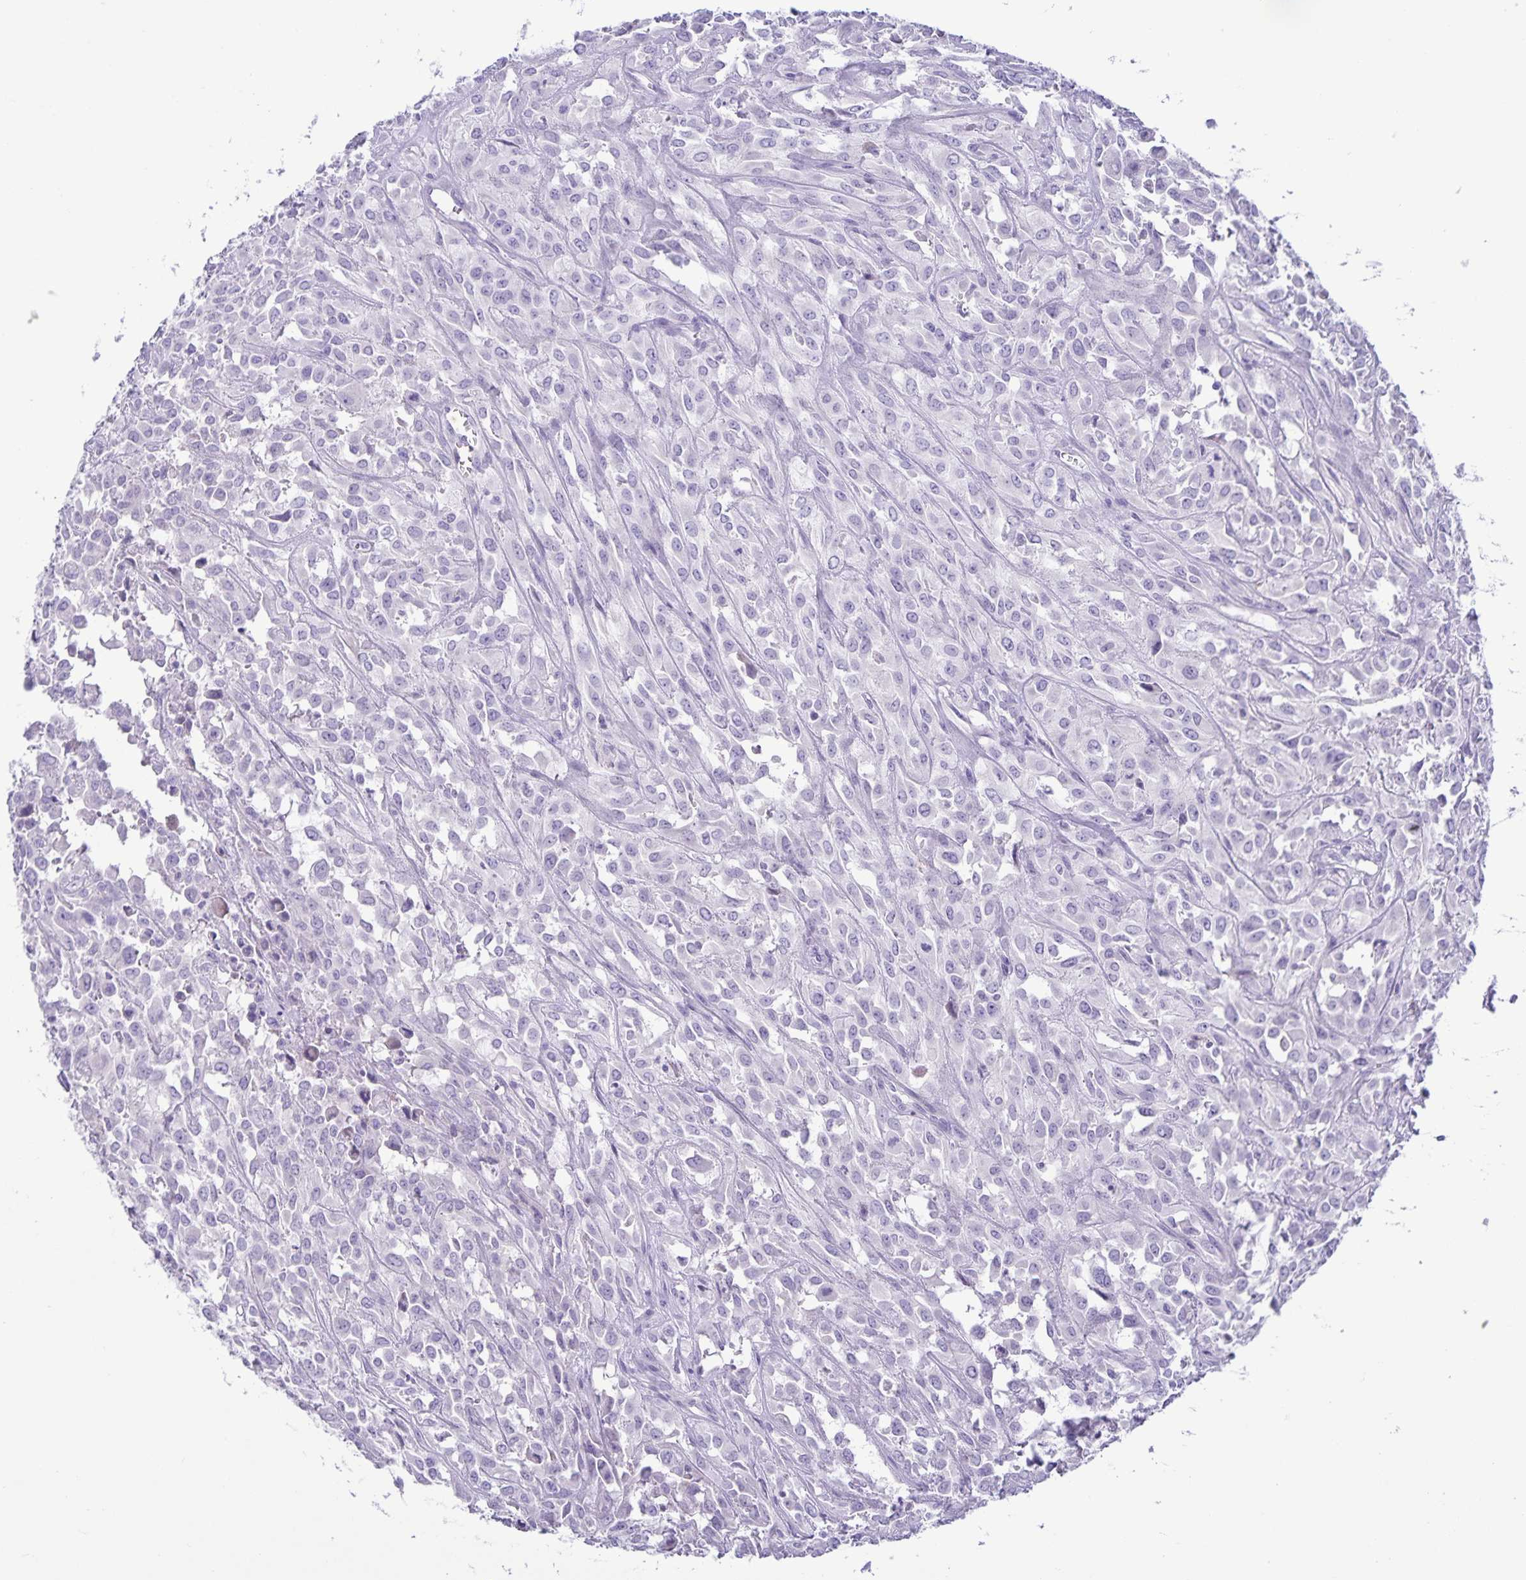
{"staining": {"intensity": "negative", "quantity": "none", "location": "none"}, "tissue": "urothelial cancer", "cell_type": "Tumor cells", "image_type": "cancer", "snomed": [{"axis": "morphology", "description": "Urothelial carcinoma, High grade"}, {"axis": "topography", "description": "Urinary bladder"}], "caption": "High-grade urothelial carcinoma stained for a protein using immunohistochemistry (IHC) reveals no staining tumor cells.", "gene": "IBTK", "patient": {"sex": "male", "age": 67}}